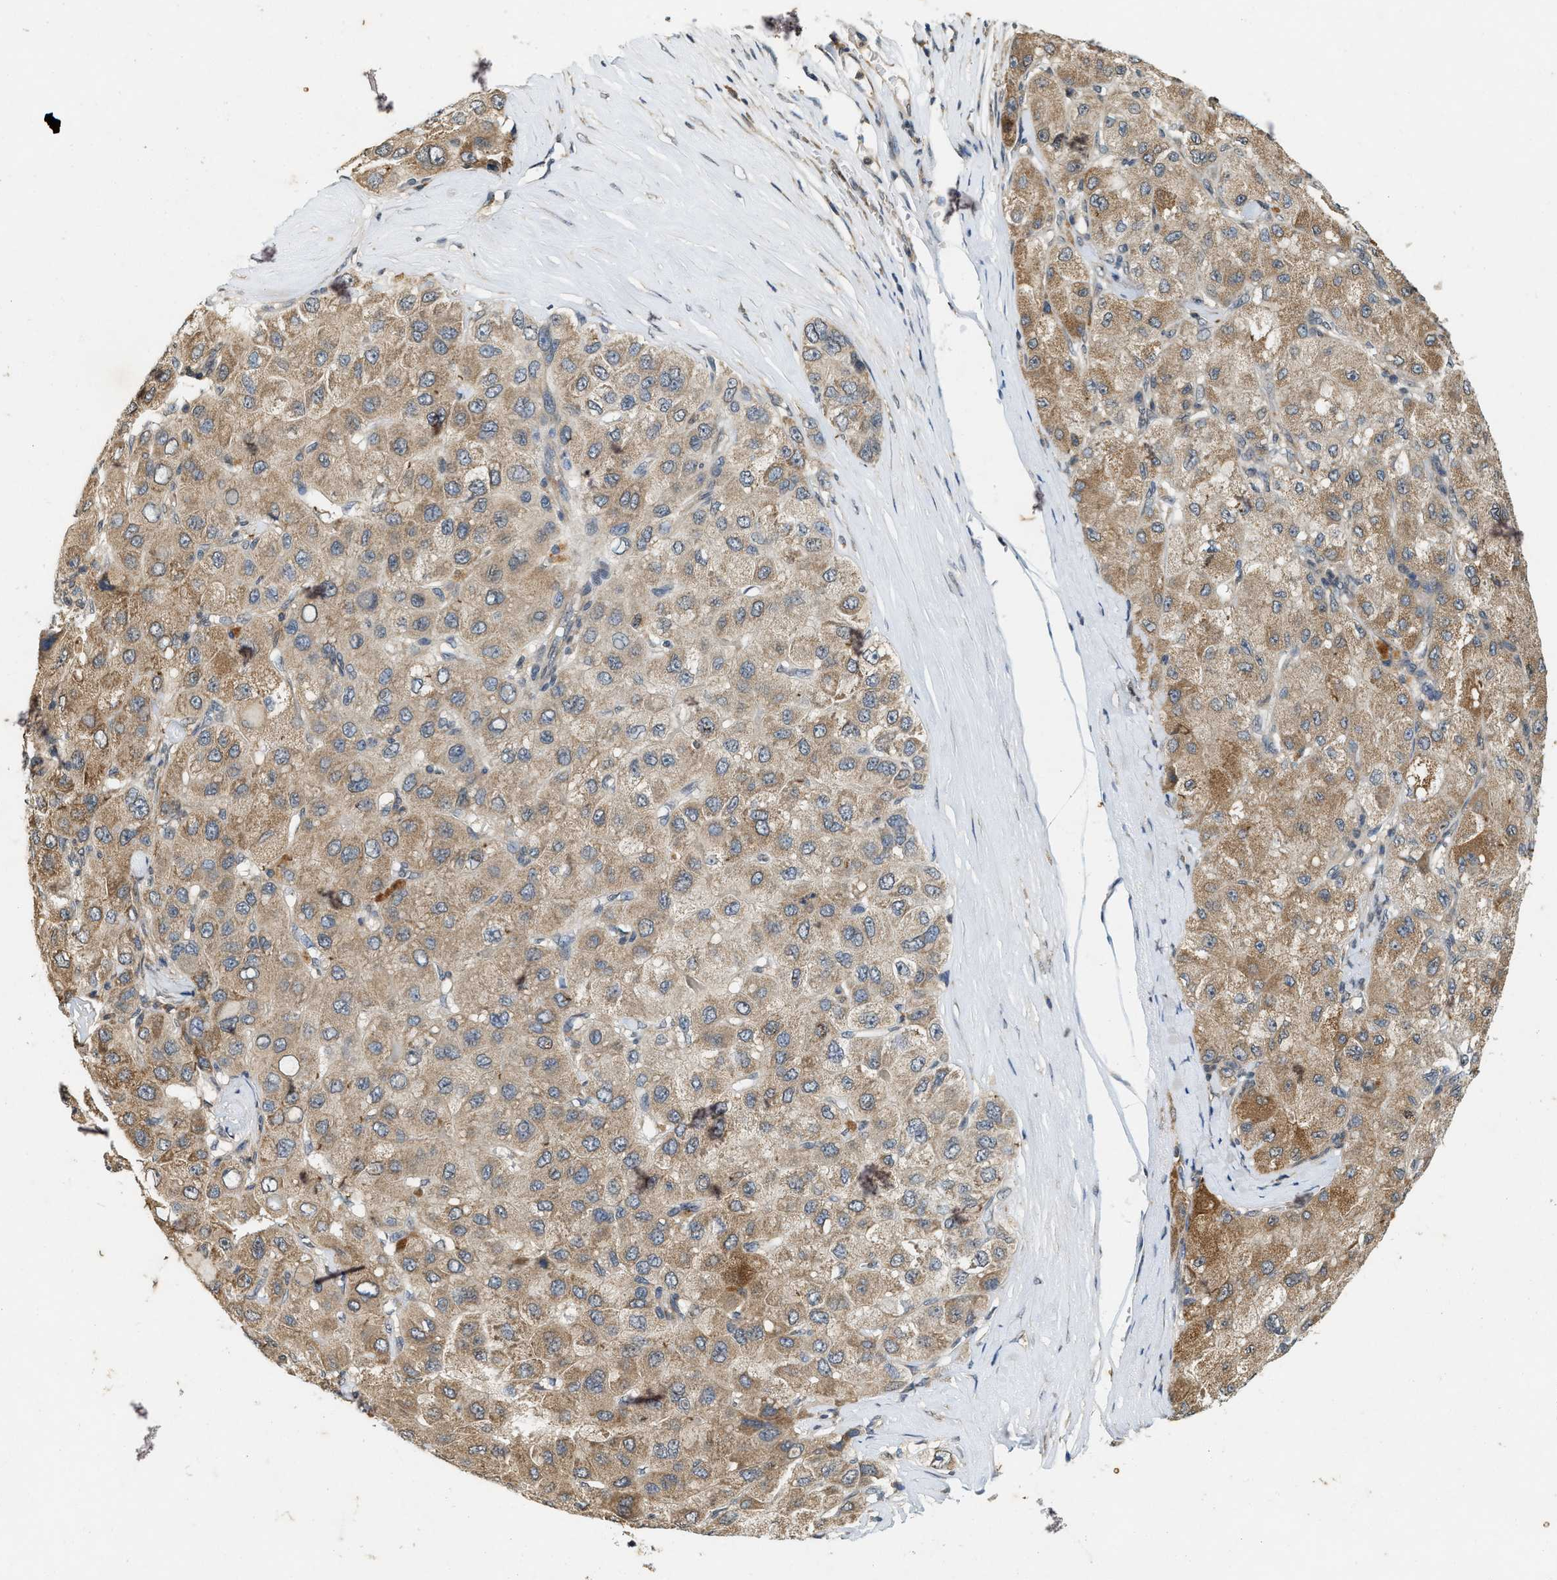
{"staining": {"intensity": "moderate", "quantity": "25%-75%", "location": "cytoplasmic/membranous"}, "tissue": "liver cancer", "cell_type": "Tumor cells", "image_type": "cancer", "snomed": [{"axis": "morphology", "description": "Carcinoma, Hepatocellular, NOS"}, {"axis": "topography", "description": "Liver"}], "caption": "This micrograph displays liver cancer (hepatocellular carcinoma) stained with immunohistochemistry (IHC) to label a protein in brown. The cytoplasmic/membranous of tumor cells show moderate positivity for the protein. Nuclei are counter-stained blue.", "gene": "KIF21A", "patient": {"sex": "male", "age": 80}}